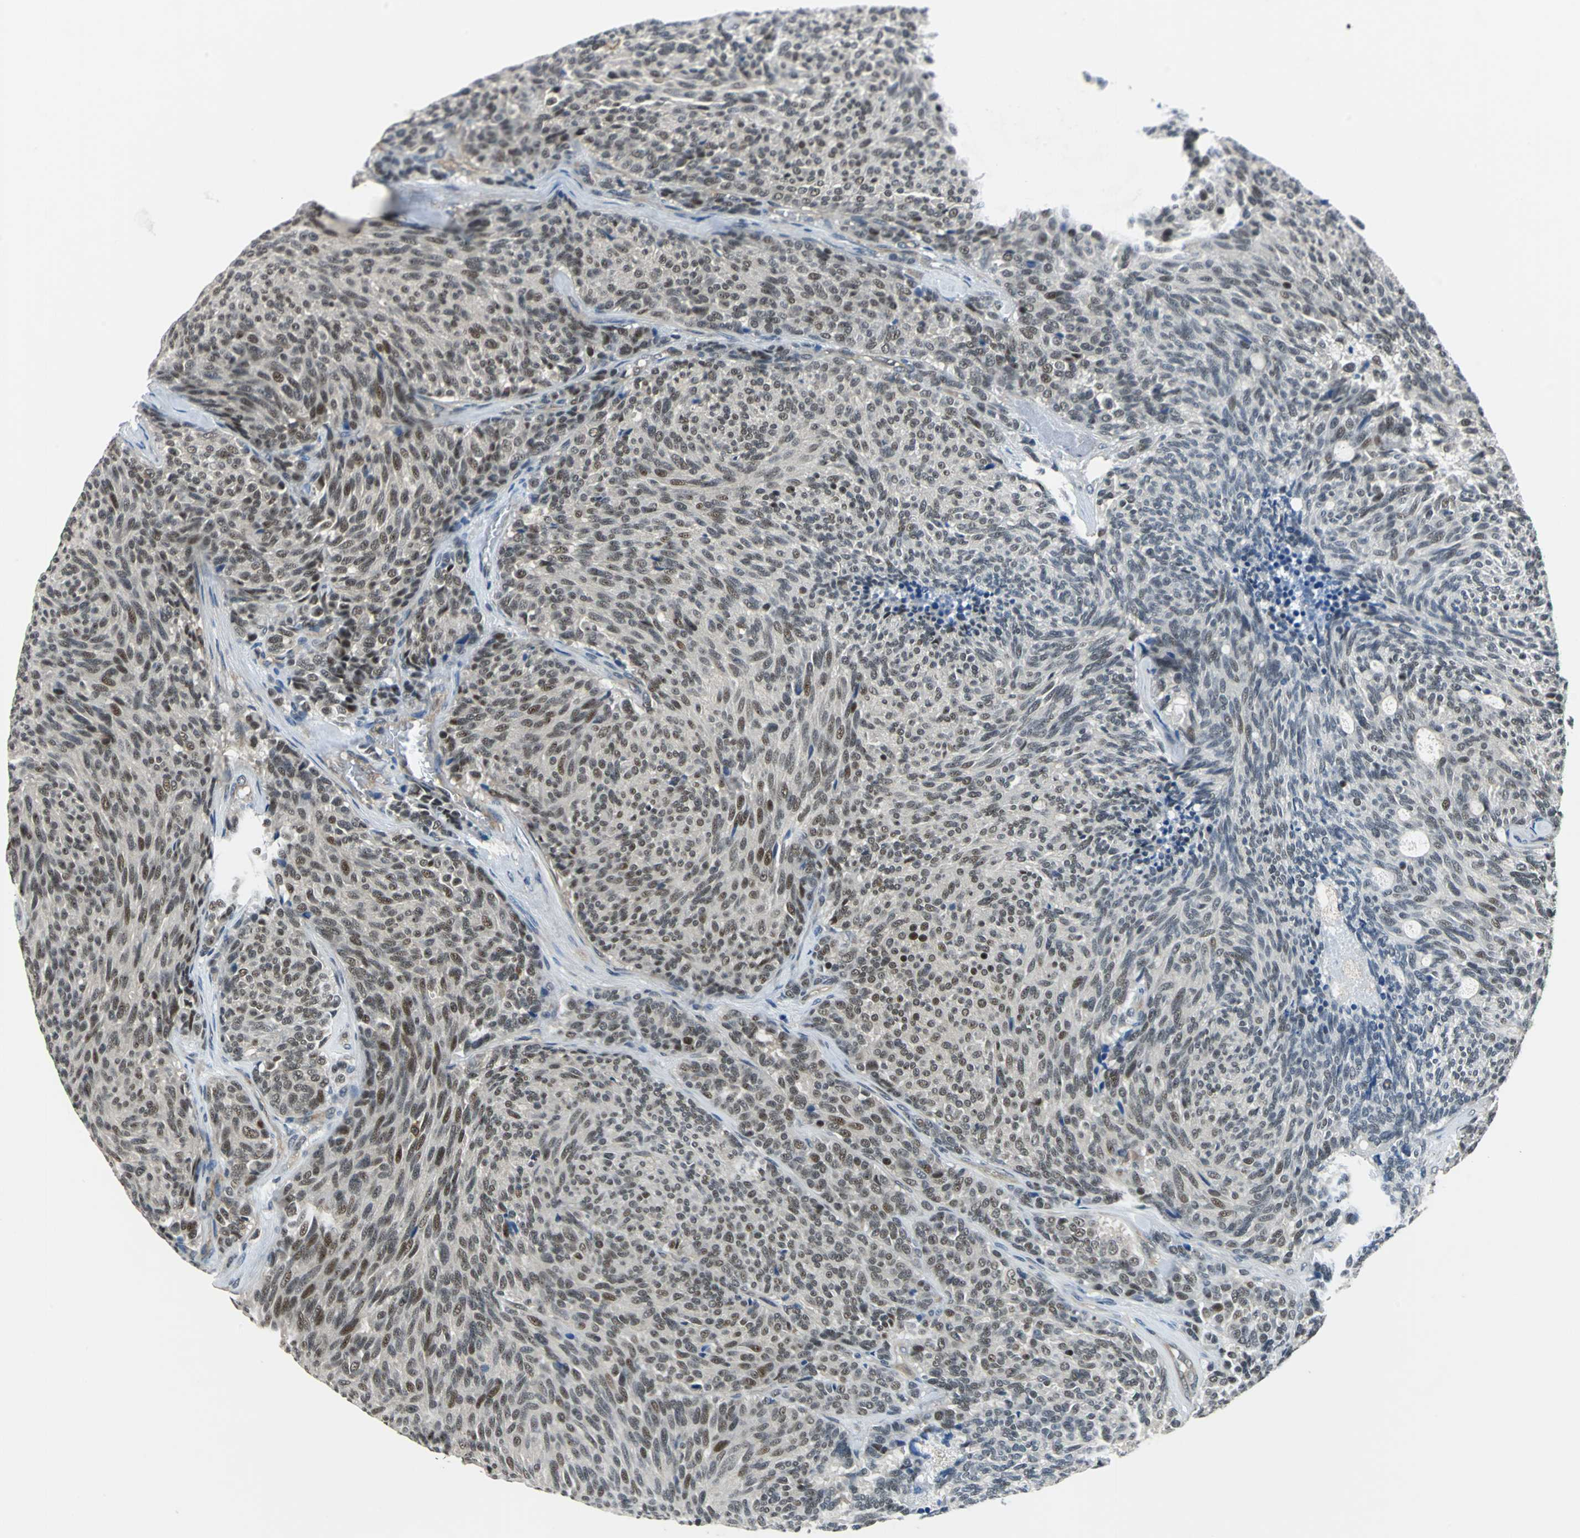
{"staining": {"intensity": "moderate", "quantity": "25%-75%", "location": "nuclear"}, "tissue": "carcinoid", "cell_type": "Tumor cells", "image_type": "cancer", "snomed": [{"axis": "morphology", "description": "Carcinoid, malignant, NOS"}, {"axis": "topography", "description": "Pancreas"}], "caption": "A high-resolution photomicrograph shows immunohistochemistry (IHC) staining of carcinoid, which reveals moderate nuclear positivity in about 25%-75% of tumor cells.", "gene": "ARPC3", "patient": {"sex": "female", "age": 54}}